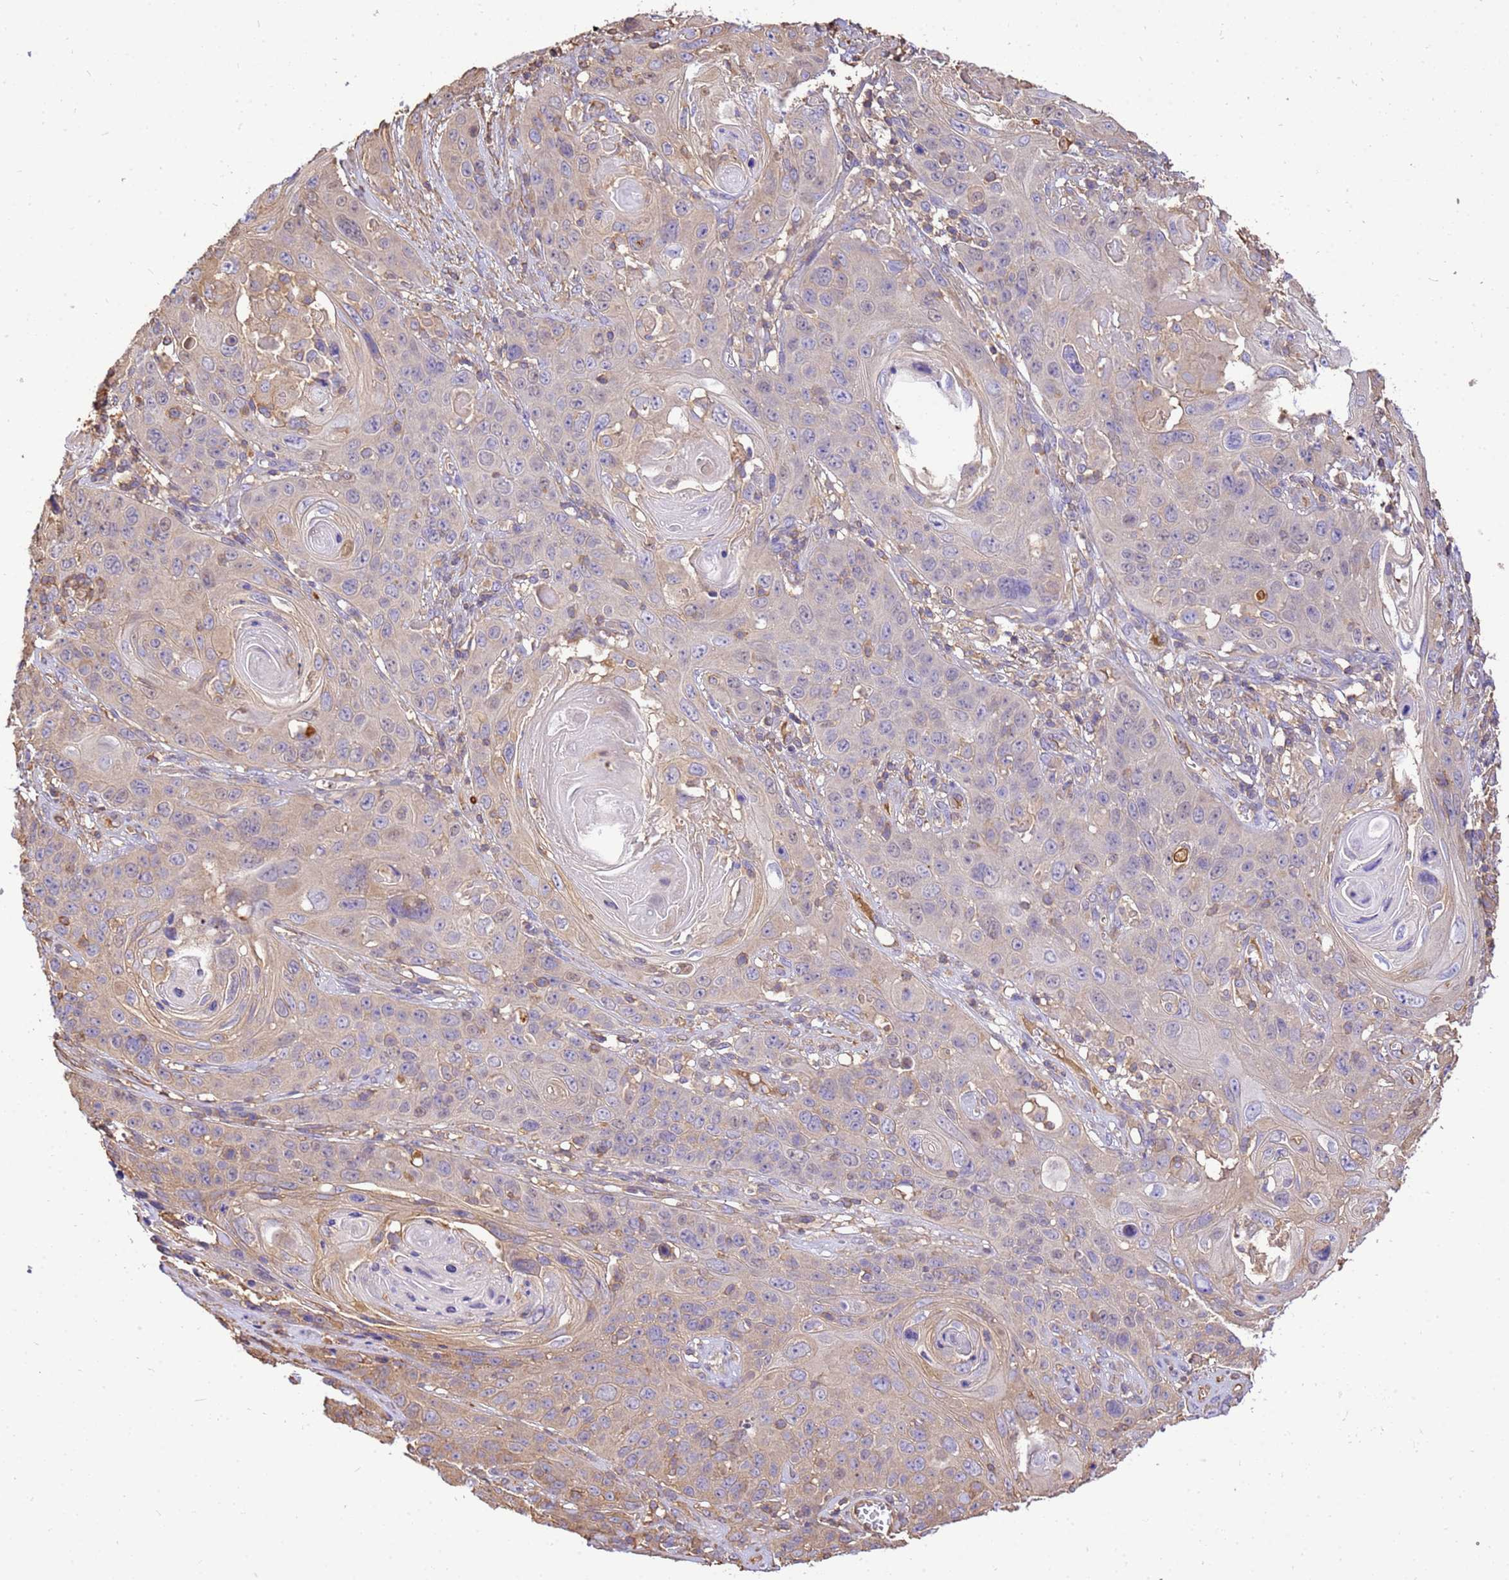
{"staining": {"intensity": "weak", "quantity": "25%-75%", "location": "cytoplasmic/membranous"}, "tissue": "skin cancer", "cell_type": "Tumor cells", "image_type": "cancer", "snomed": [{"axis": "morphology", "description": "Squamous cell carcinoma, NOS"}, {"axis": "topography", "description": "Skin"}], "caption": "Weak cytoplasmic/membranous staining is seen in about 25%-75% of tumor cells in squamous cell carcinoma (skin).", "gene": "WDR64", "patient": {"sex": "male", "age": 55}}